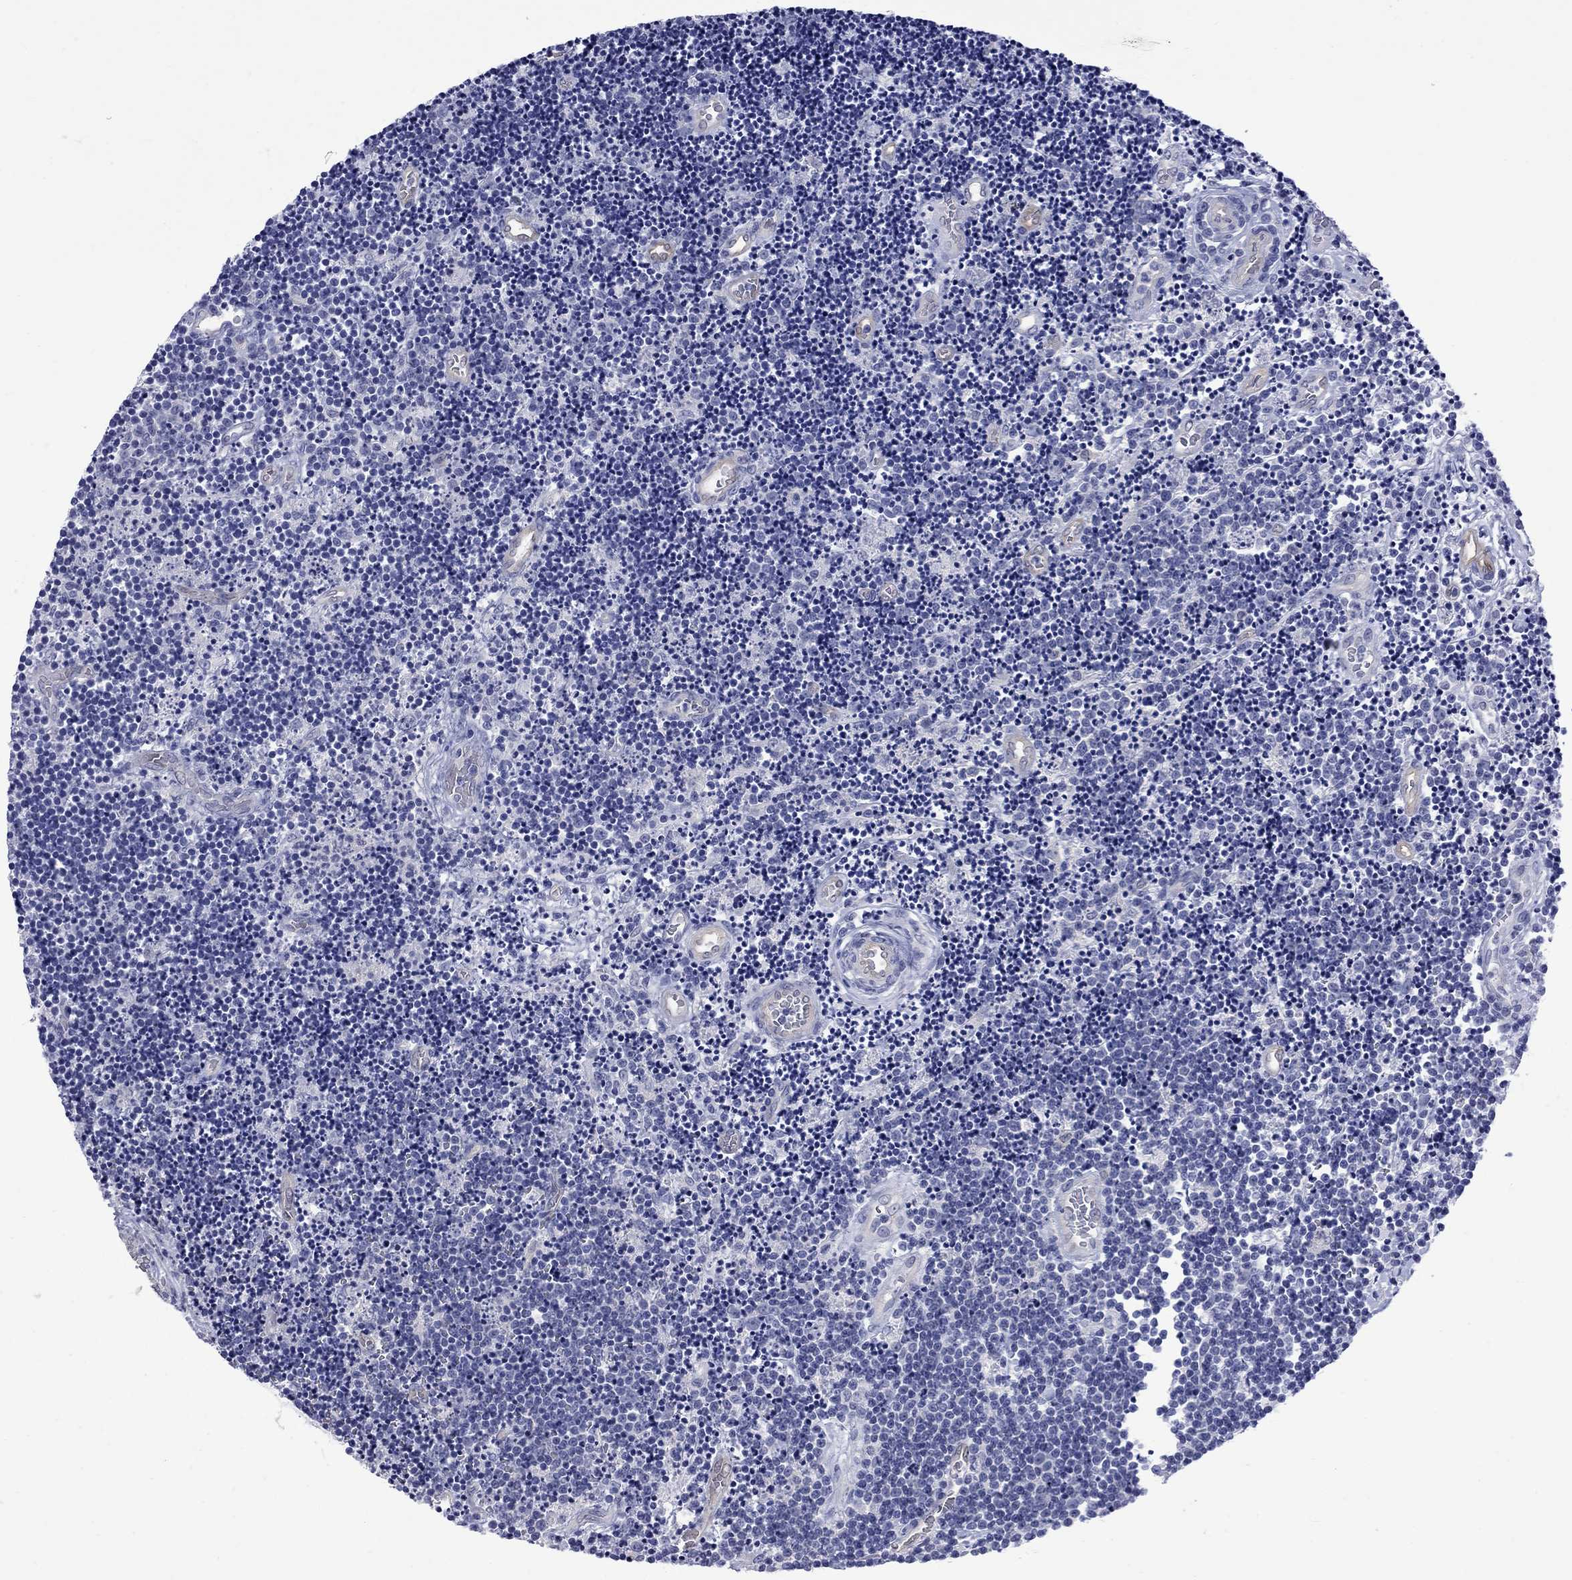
{"staining": {"intensity": "negative", "quantity": "none", "location": "none"}, "tissue": "lymphoma", "cell_type": "Tumor cells", "image_type": "cancer", "snomed": [{"axis": "morphology", "description": "Malignant lymphoma, non-Hodgkin's type, Low grade"}, {"axis": "topography", "description": "Brain"}], "caption": "DAB immunohistochemical staining of human lymphoma displays no significant expression in tumor cells.", "gene": "CTNNBIP1", "patient": {"sex": "female", "age": 66}}